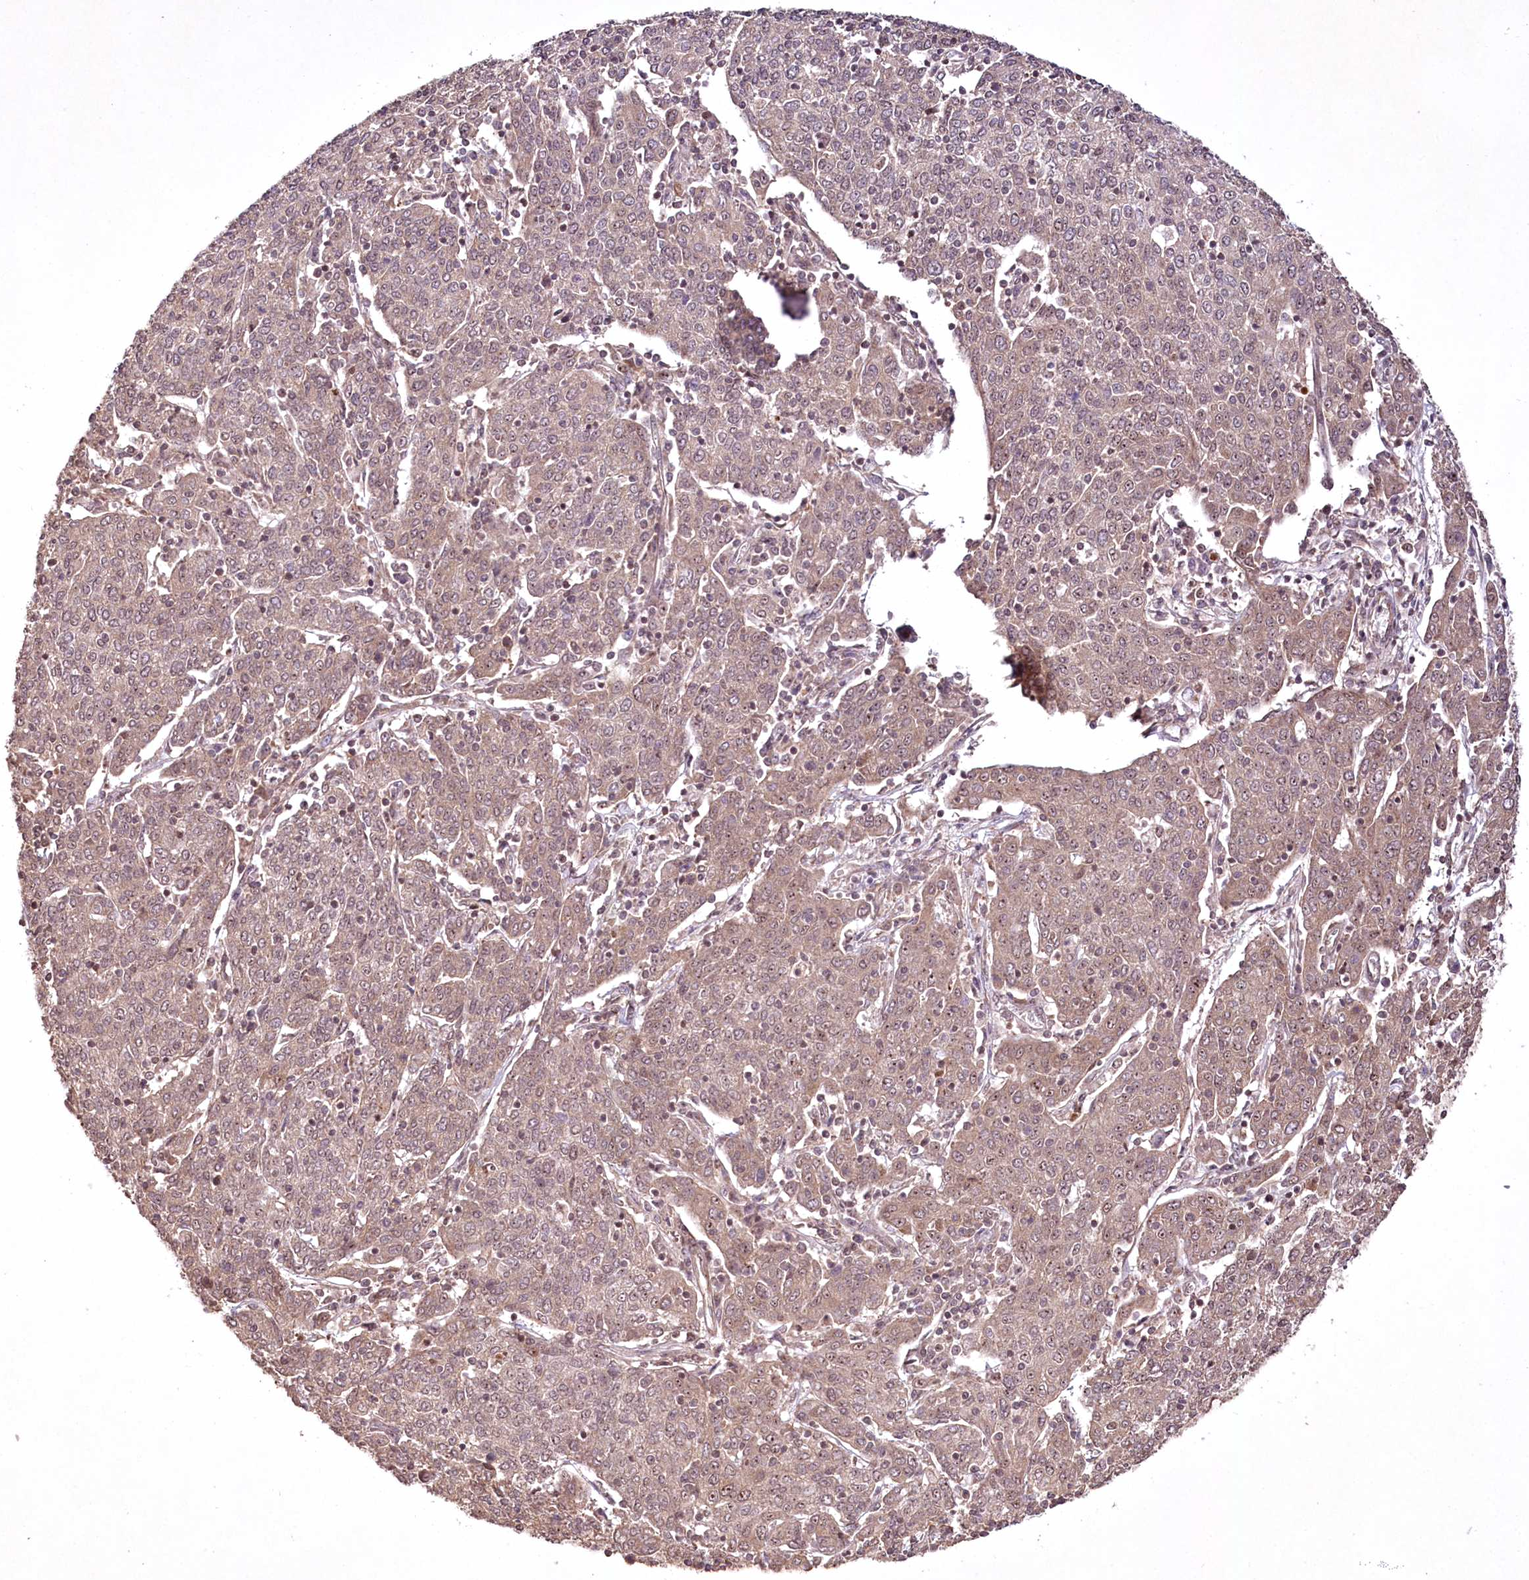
{"staining": {"intensity": "weak", "quantity": "25%-75%", "location": "cytoplasmic/membranous,nuclear"}, "tissue": "cervical cancer", "cell_type": "Tumor cells", "image_type": "cancer", "snomed": [{"axis": "morphology", "description": "Squamous cell carcinoma, NOS"}, {"axis": "topography", "description": "Cervix"}], "caption": "The histopathology image reveals staining of cervical cancer (squamous cell carcinoma), revealing weak cytoplasmic/membranous and nuclear protein staining (brown color) within tumor cells.", "gene": "CCDC59", "patient": {"sex": "female", "age": 67}}